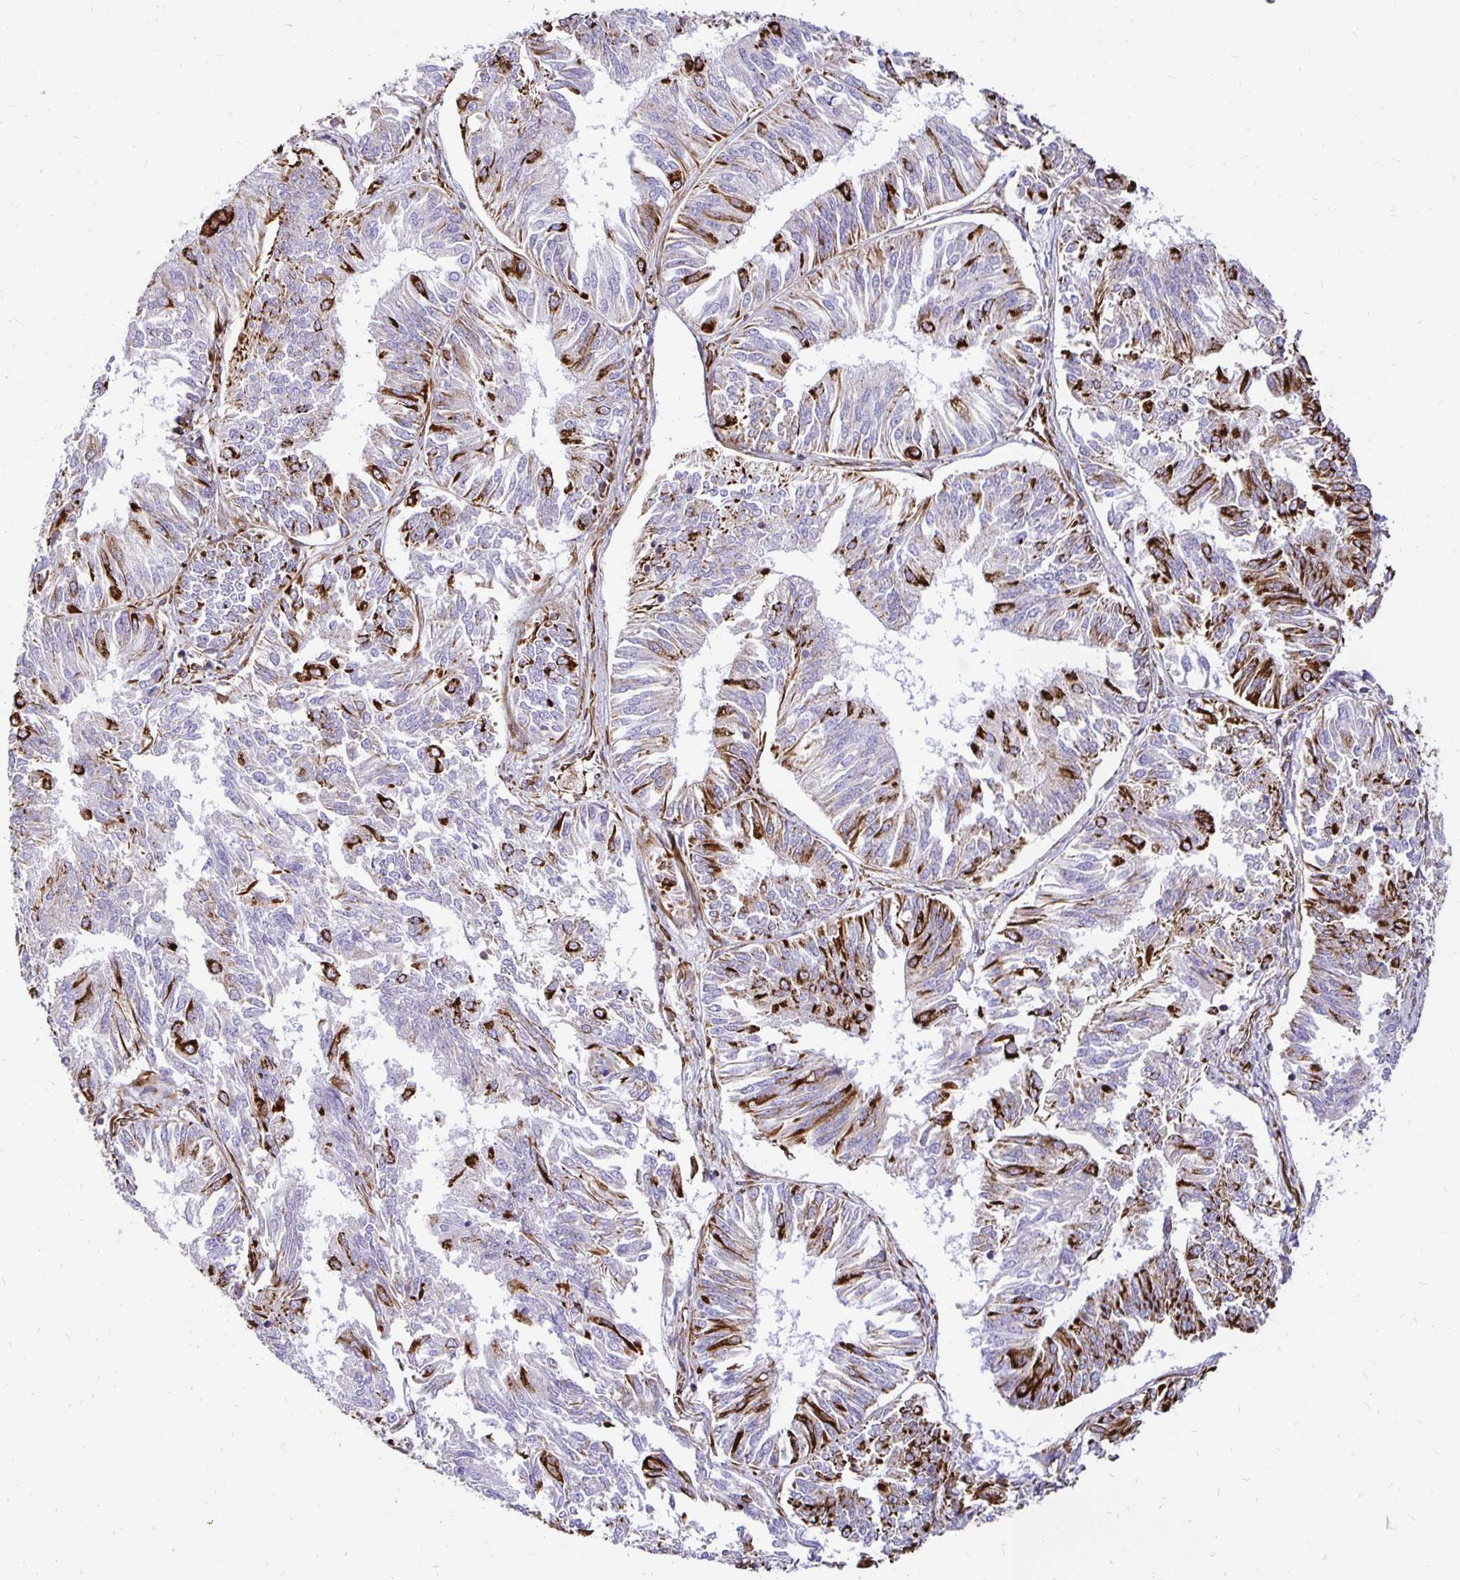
{"staining": {"intensity": "strong", "quantity": "25%-75%", "location": "cytoplasmic/membranous"}, "tissue": "endometrial cancer", "cell_type": "Tumor cells", "image_type": "cancer", "snomed": [{"axis": "morphology", "description": "Adenocarcinoma, NOS"}, {"axis": "topography", "description": "Endometrium"}], "caption": "This is a photomicrograph of immunohistochemistry staining of endometrial adenocarcinoma, which shows strong positivity in the cytoplasmic/membranous of tumor cells.", "gene": "PLAAT2", "patient": {"sex": "female", "age": 58}}